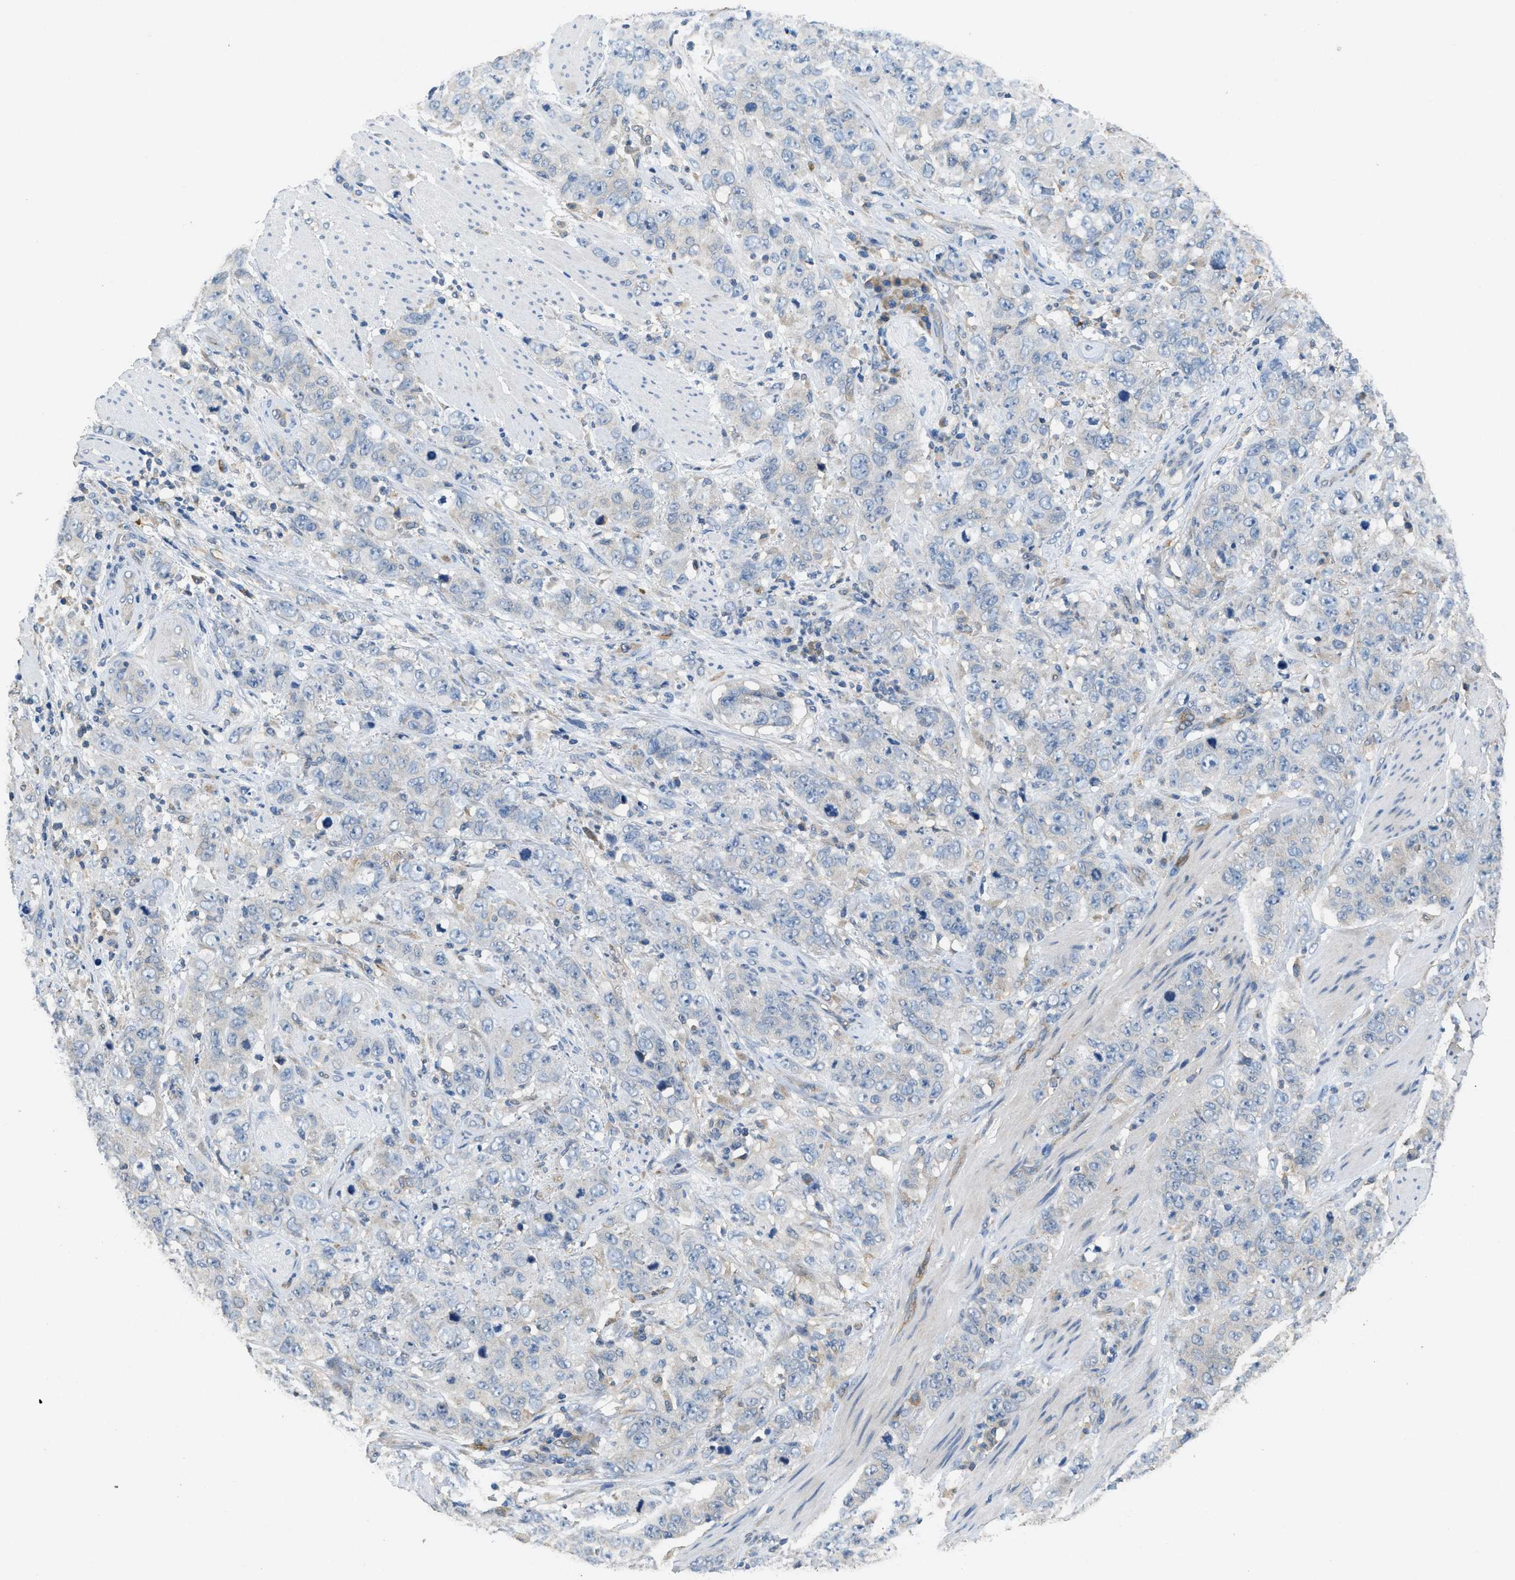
{"staining": {"intensity": "negative", "quantity": "none", "location": "none"}, "tissue": "stomach cancer", "cell_type": "Tumor cells", "image_type": "cancer", "snomed": [{"axis": "morphology", "description": "Adenocarcinoma, NOS"}, {"axis": "topography", "description": "Stomach"}], "caption": "DAB (3,3'-diaminobenzidine) immunohistochemical staining of stomach adenocarcinoma reveals no significant staining in tumor cells. The staining was performed using DAB to visualize the protein expression in brown, while the nuclei were stained in blue with hematoxylin (Magnification: 20x).", "gene": "DGKE", "patient": {"sex": "male", "age": 48}}